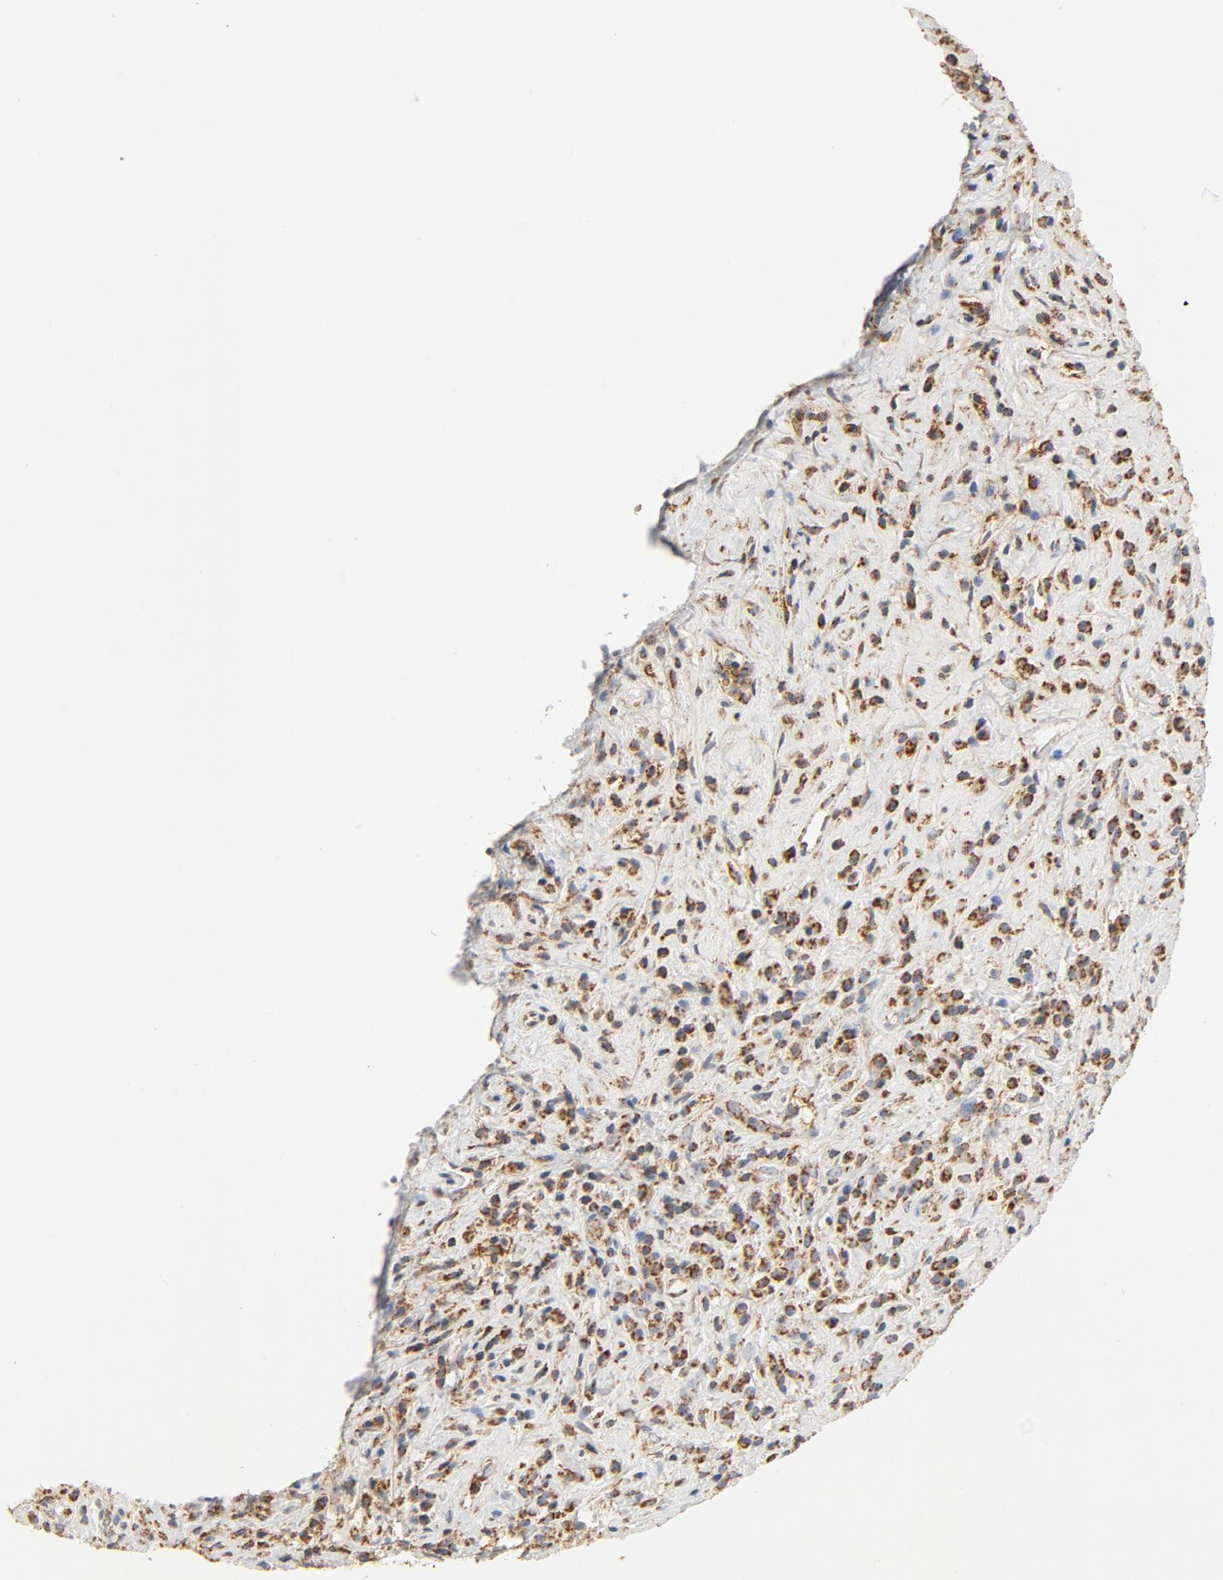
{"staining": {"intensity": "strong", "quantity": ">75%", "location": "cytoplasmic/membranous"}, "tissue": "lymphoma", "cell_type": "Tumor cells", "image_type": "cancer", "snomed": [{"axis": "morphology", "description": "Hodgkin's disease, NOS"}, {"axis": "topography", "description": "Lymph node"}], "caption": "Immunohistochemistry (IHC) of human lymphoma demonstrates high levels of strong cytoplasmic/membranous staining in about >75% of tumor cells. (DAB (3,3'-diaminobenzidine) IHC with brightfield microscopy, high magnification).", "gene": "COX4I1", "patient": {"sex": "female", "age": 25}}